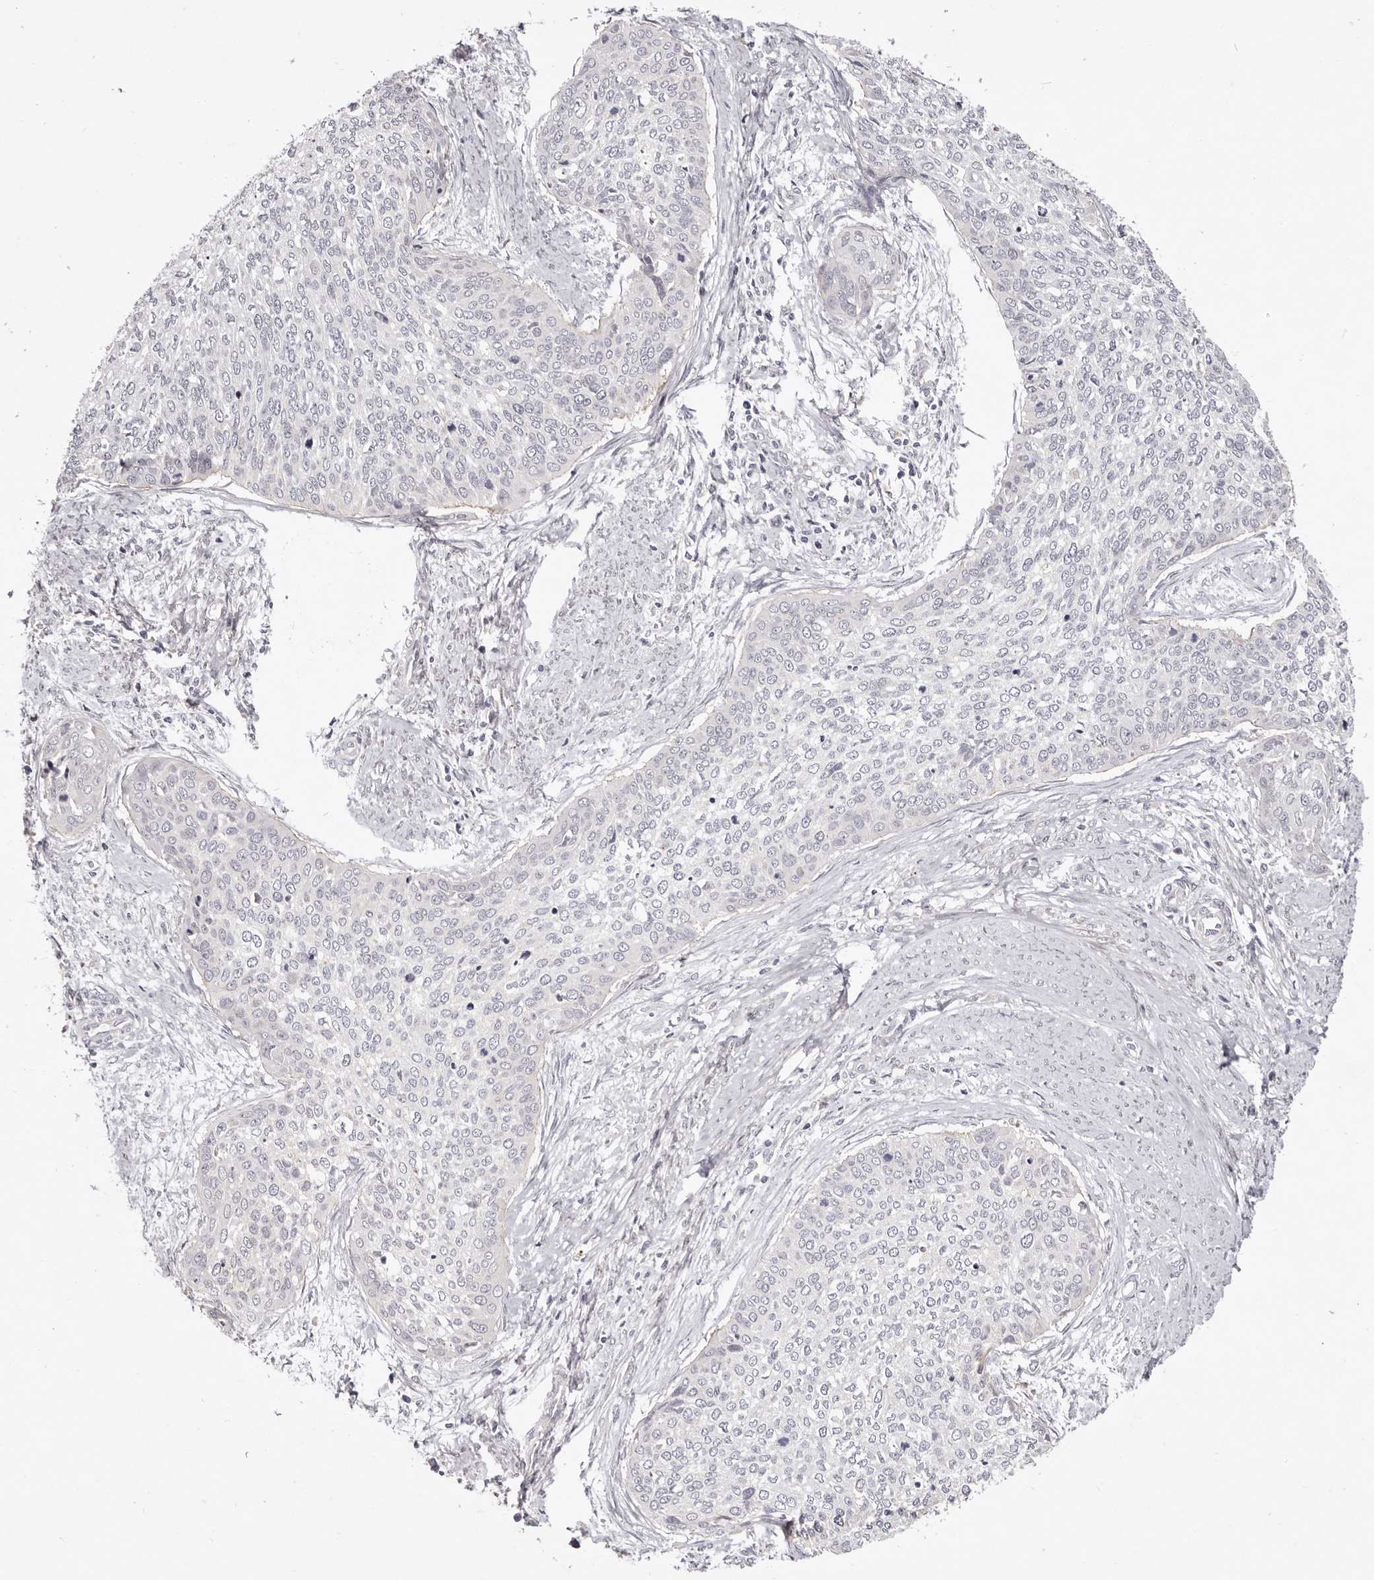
{"staining": {"intensity": "negative", "quantity": "none", "location": "none"}, "tissue": "cervical cancer", "cell_type": "Tumor cells", "image_type": "cancer", "snomed": [{"axis": "morphology", "description": "Squamous cell carcinoma, NOS"}, {"axis": "topography", "description": "Cervix"}], "caption": "DAB immunohistochemical staining of human cervical cancer (squamous cell carcinoma) exhibits no significant positivity in tumor cells.", "gene": "GARNL3", "patient": {"sex": "female", "age": 37}}